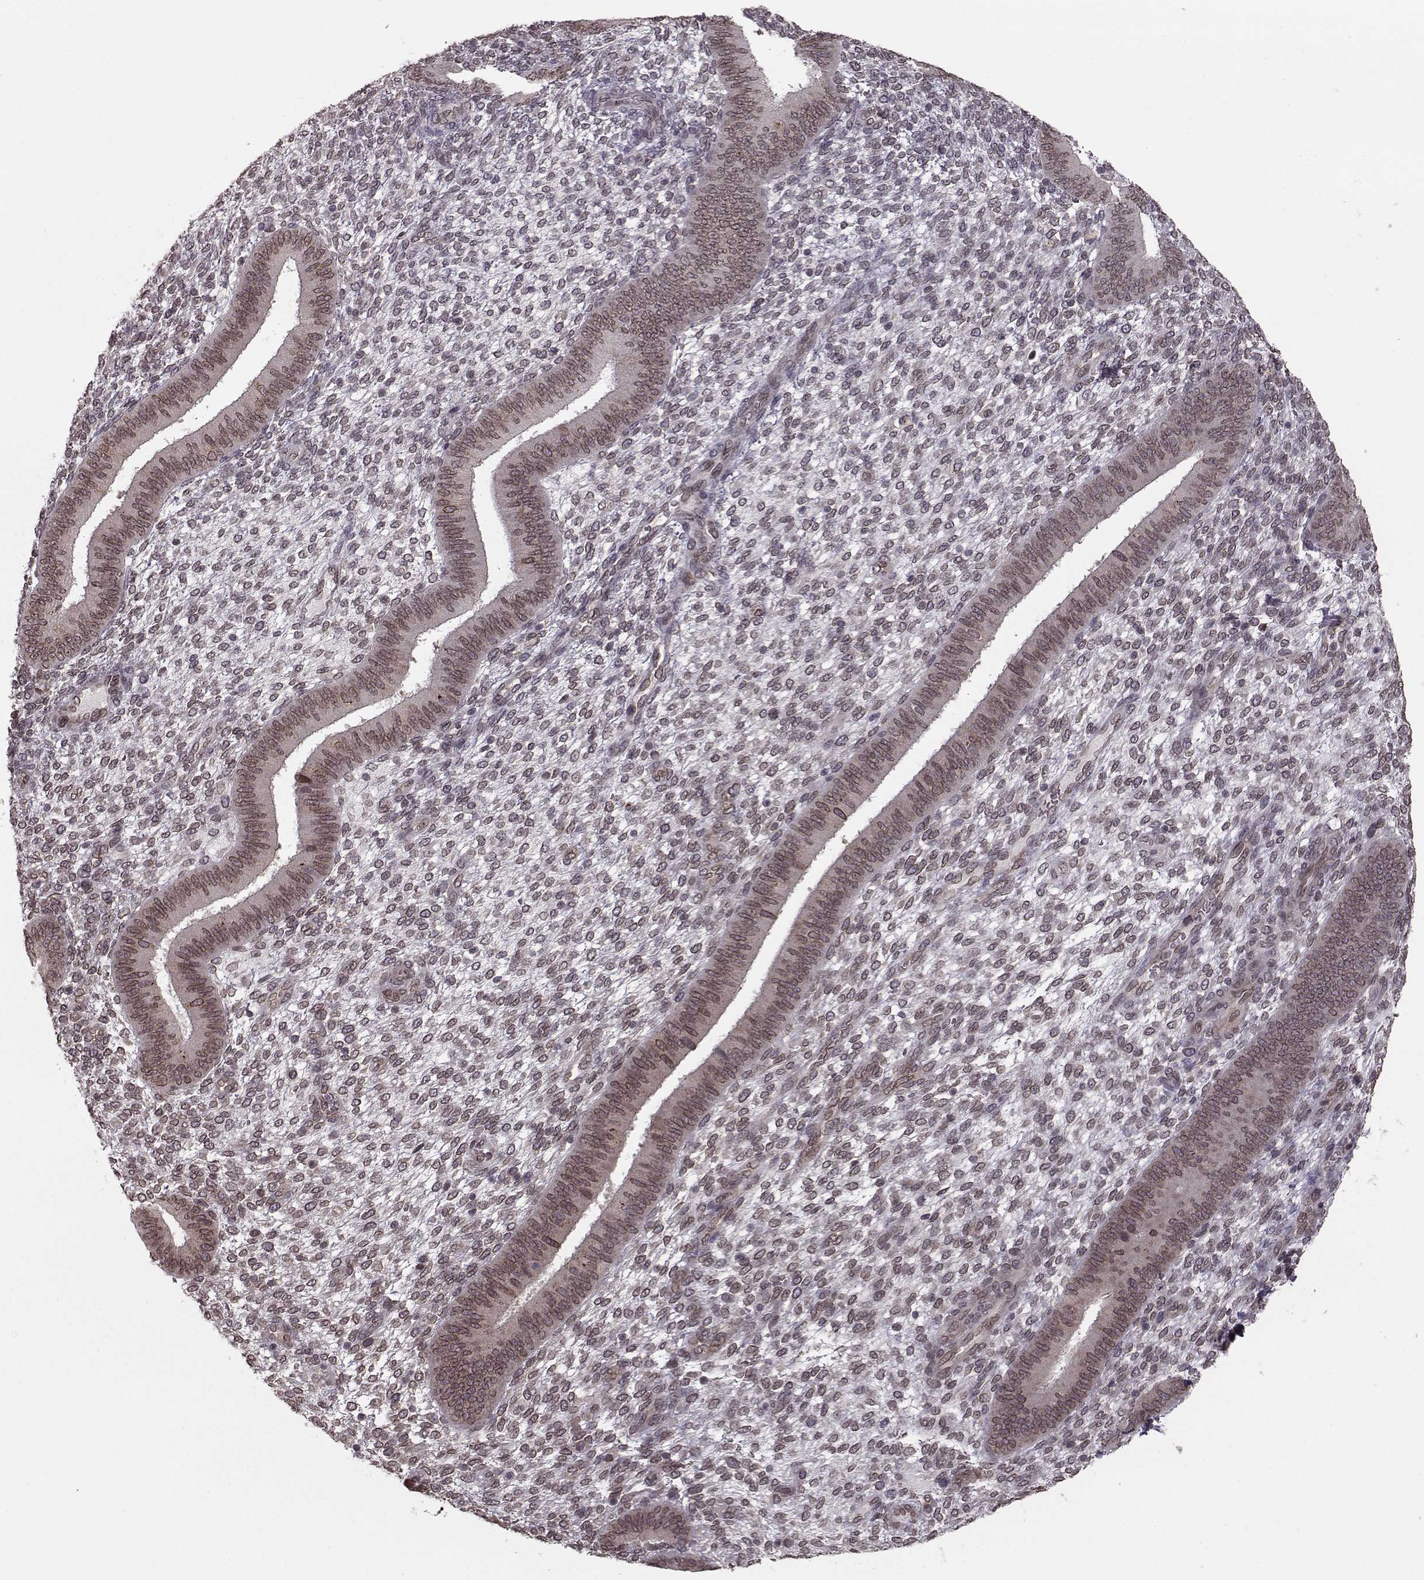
{"staining": {"intensity": "weak", "quantity": "25%-75%", "location": "cytoplasmic/membranous,nuclear"}, "tissue": "endometrium", "cell_type": "Cells in endometrial stroma", "image_type": "normal", "snomed": [{"axis": "morphology", "description": "Normal tissue, NOS"}, {"axis": "topography", "description": "Endometrium"}], "caption": "A low amount of weak cytoplasmic/membranous,nuclear positivity is seen in about 25%-75% of cells in endometrial stroma in unremarkable endometrium. (DAB (3,3'-diaminobenzidine) = brown stain, brightfield microscopy at high magnification).", "gene": "NUP37", "patient": {"sex": "female", "age": 39}}